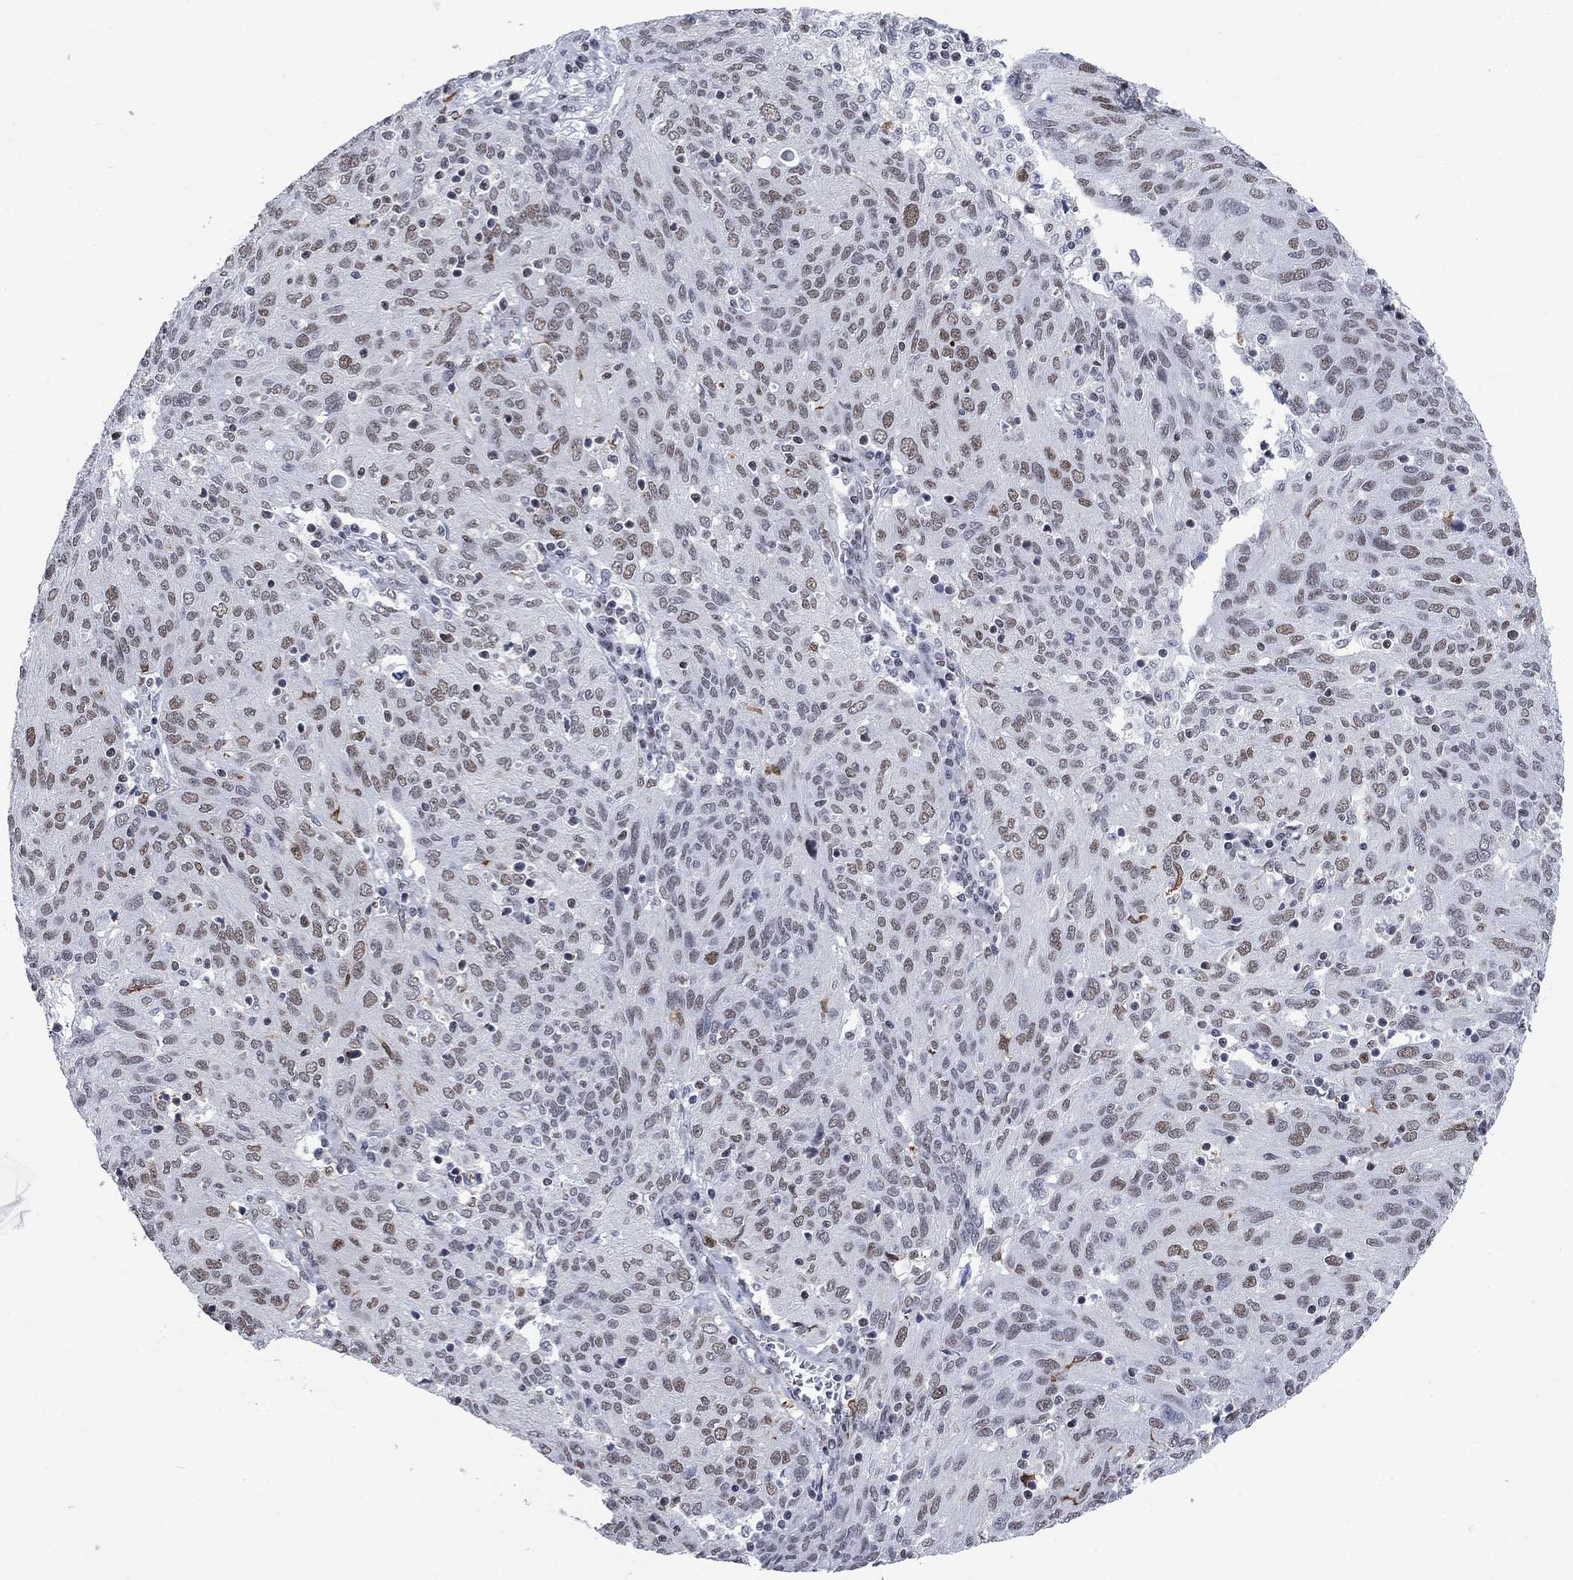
{"staining": {"intensity": "weak", "quantity": "25%-75%", "location": "nuclear"}, "tissue": "ovarian cancer", "cell_type": "Tumor cells", "image_type": "cancer", "snomed": [{"axis": "morphology", "description": "Carcinoma, endometroid"}, {"axis": "topography", "description": "Ovary"}], "caption": "Protein expression analysis of ovarian cancer (endometroid carcinoma) reveals weak nuclear expression in about 25%-75% of tumor cells.", "gene": "HCFC1", "patient": {"sex": "female", "age": 50}}